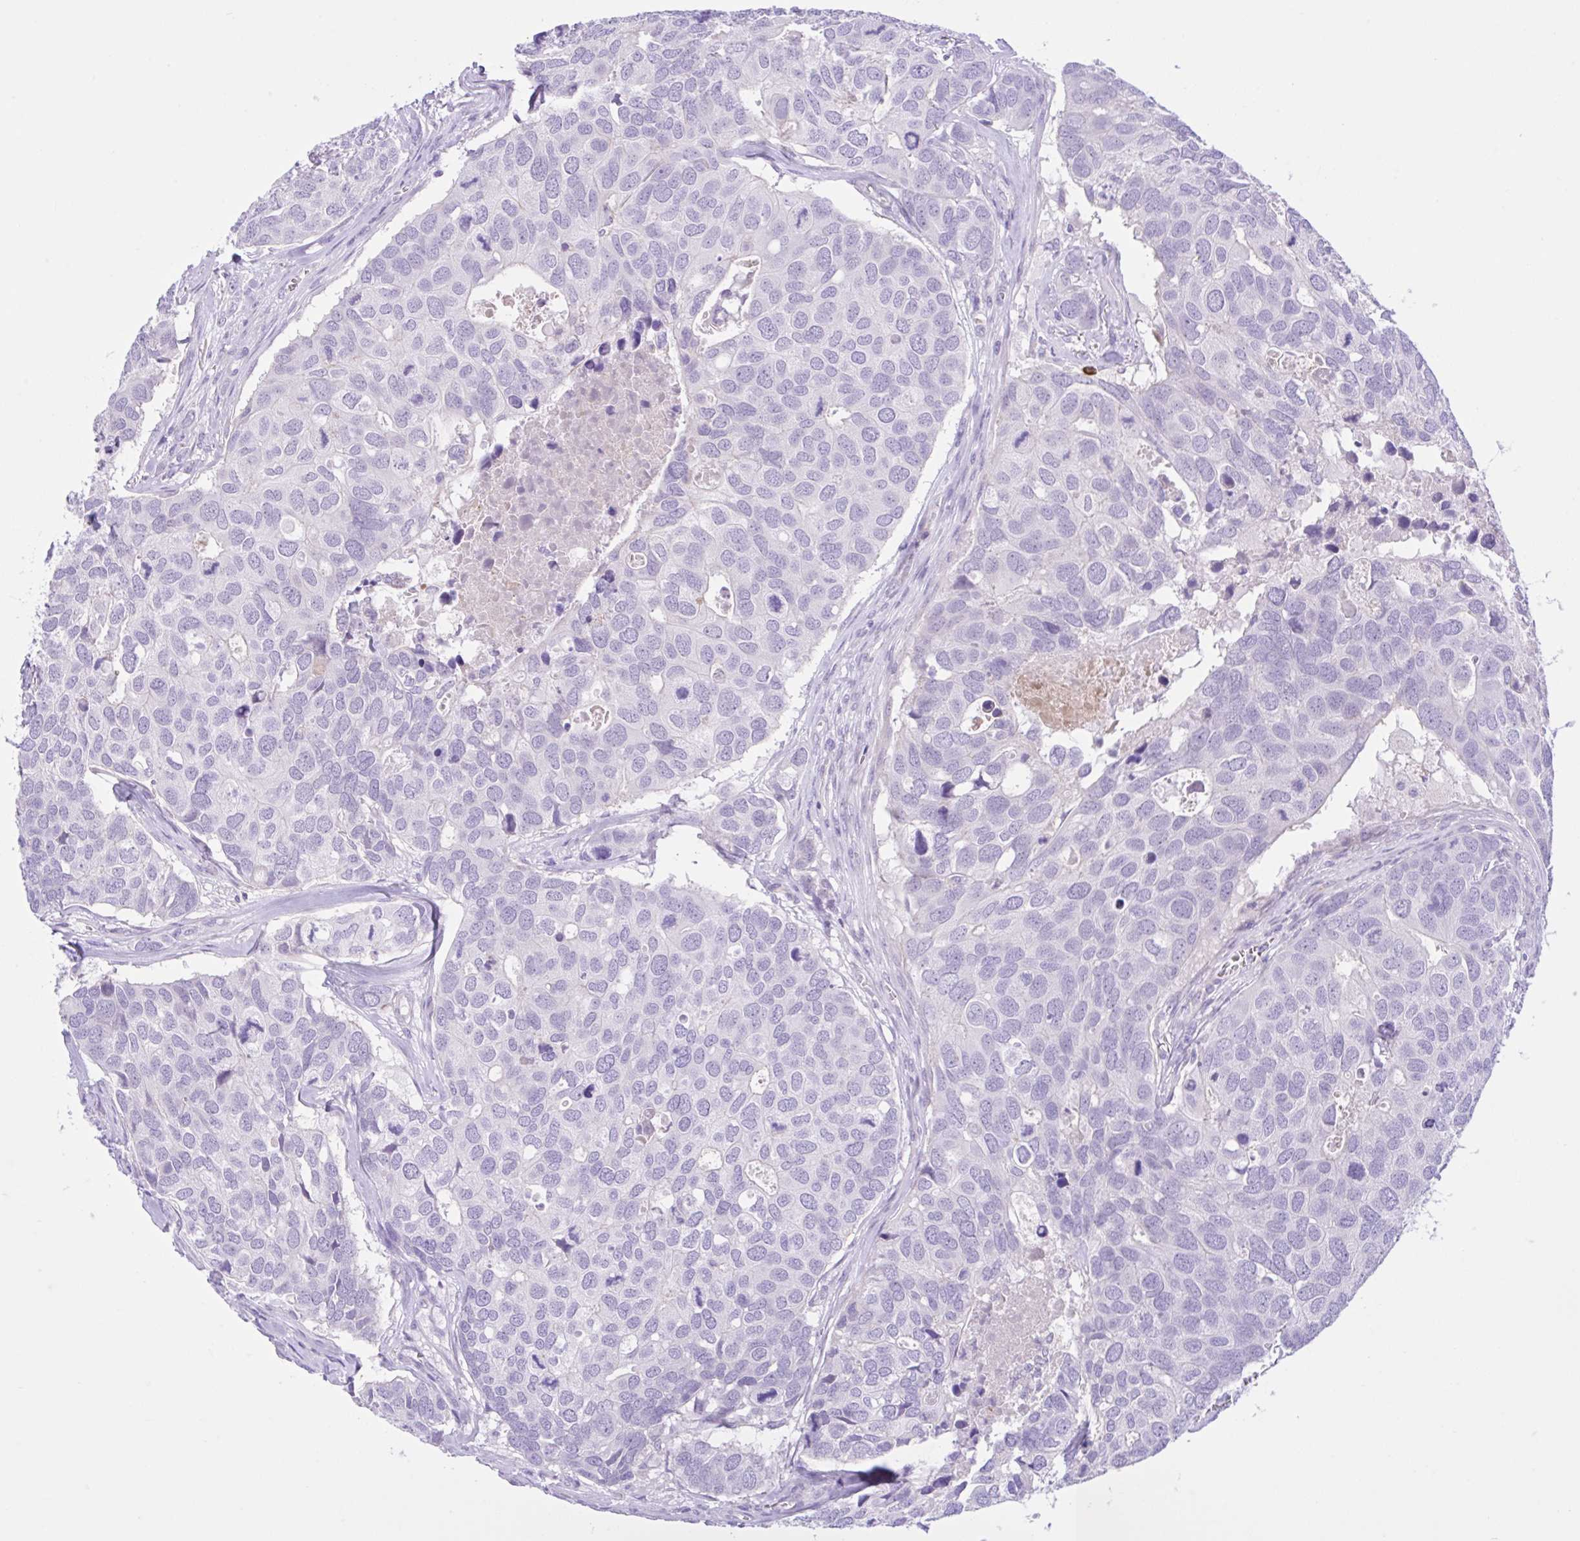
{"staining": {"intensity": "negative", "quantity": "none", "location": "none"}, "tissue": "breast cancer", "cell_type": "Tumor cells", "image_type": "cancer", "snomed": [{"axis": "morphology", "description": "Duct carcinoma"}, {"axis": "topography", "description": "Breast"}], "caption": "The immunohistochemistry (IHC) photomicrograph has no significant positivity in tumor cells of breast cancer (invasive ductal carcinoma) tissue. (Immunohistochemistry (ihc), brightfield microscopy, high magnification).", "gene": "ZNF101", "patient": {"sex": "female", "age": 83}}